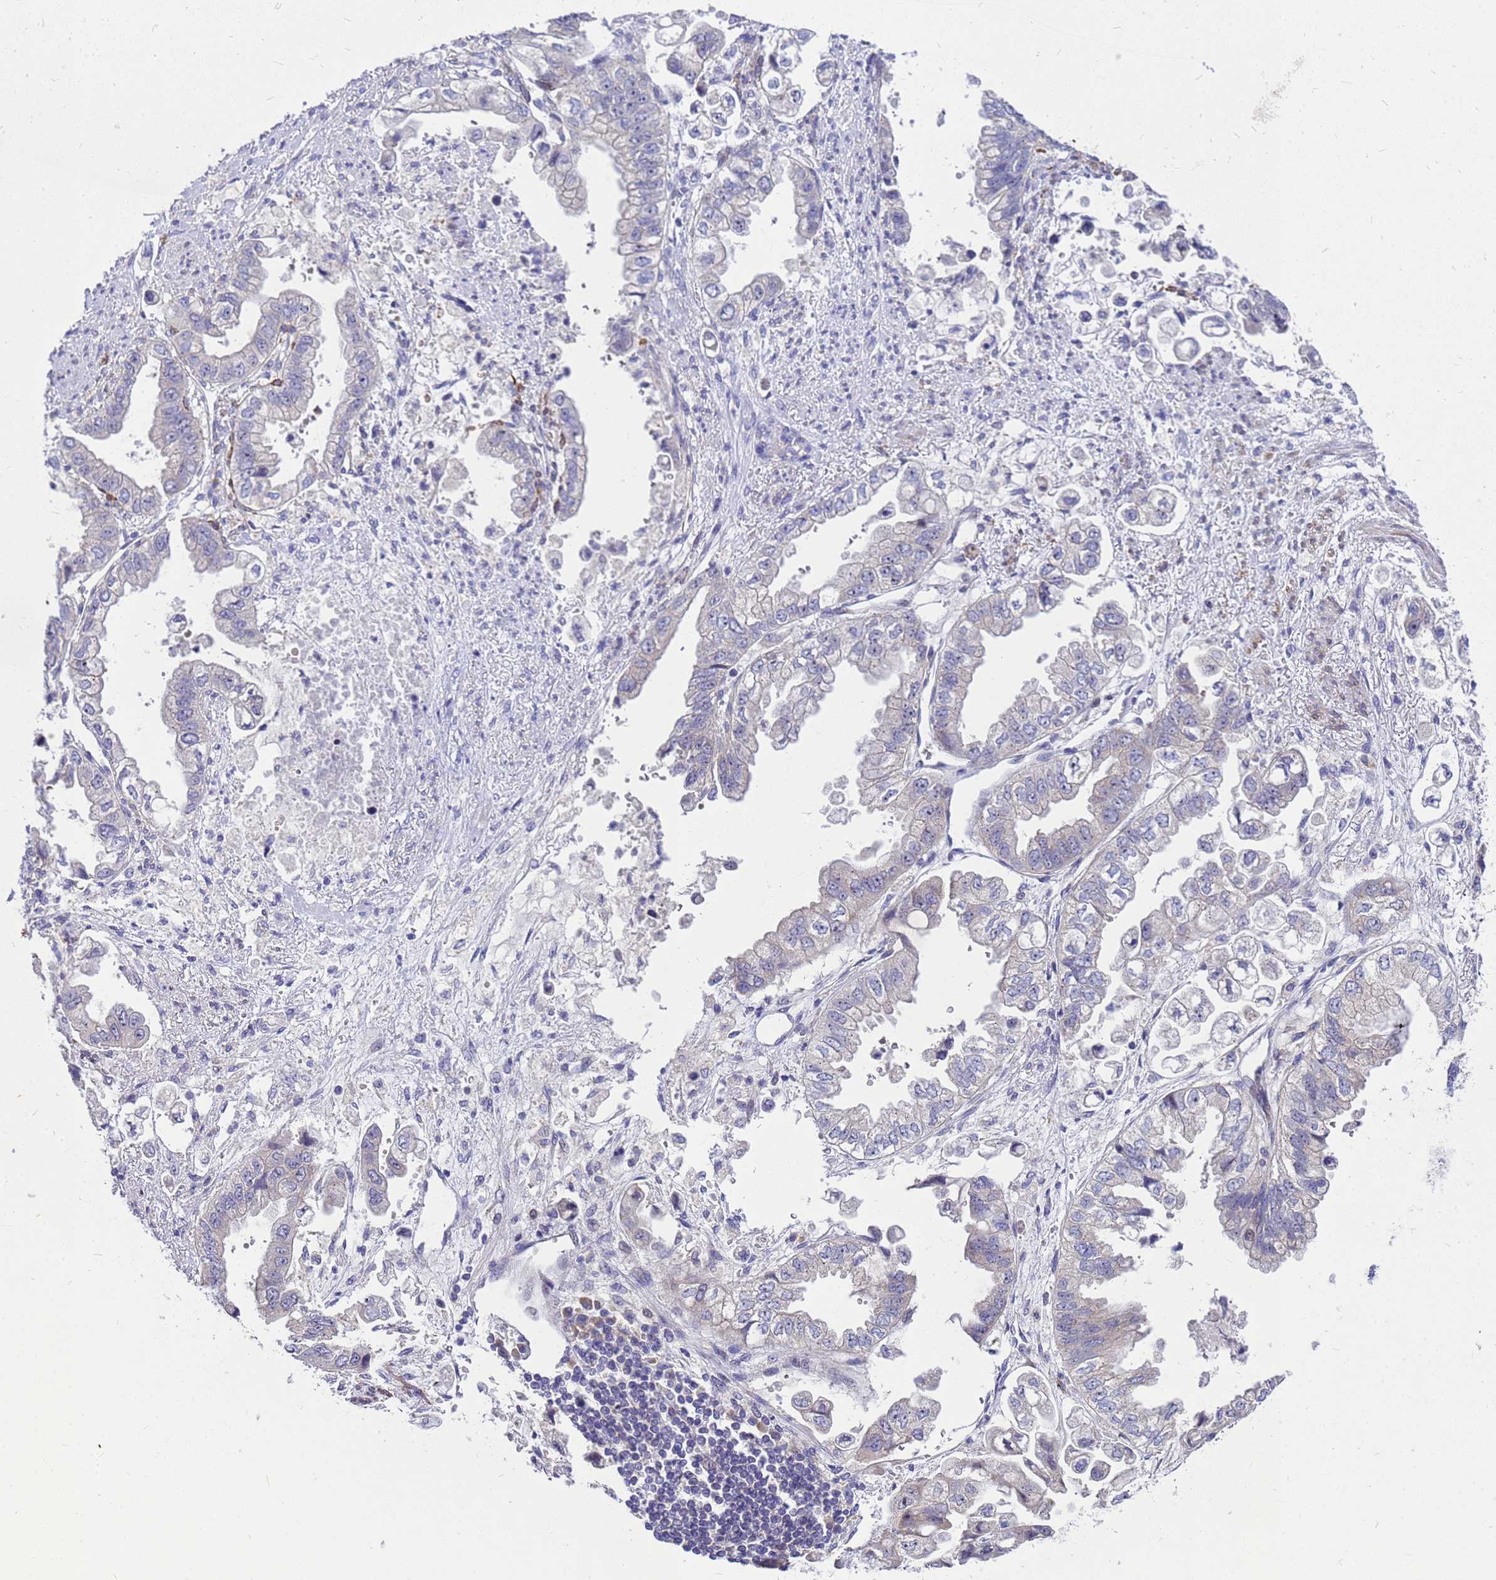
{"staining": {"intensity": "negative", "quantity": "none", "location": "none"}, "tissue": "stomach cancer", "cell_type": "Tumor cells", "image_type": "cancer", "snomed": [{"axis": "morphology", "description": "Adenocarcinoma, NOS"}, {"axis": "topography", "description": "Stomach"}], "caption": "A micrograph of human stomach cancer (adenocarcinoma) is negative for staining in tumor cells.", "gene": "POP7", "patient": {"sex": "male", "age": 62}}